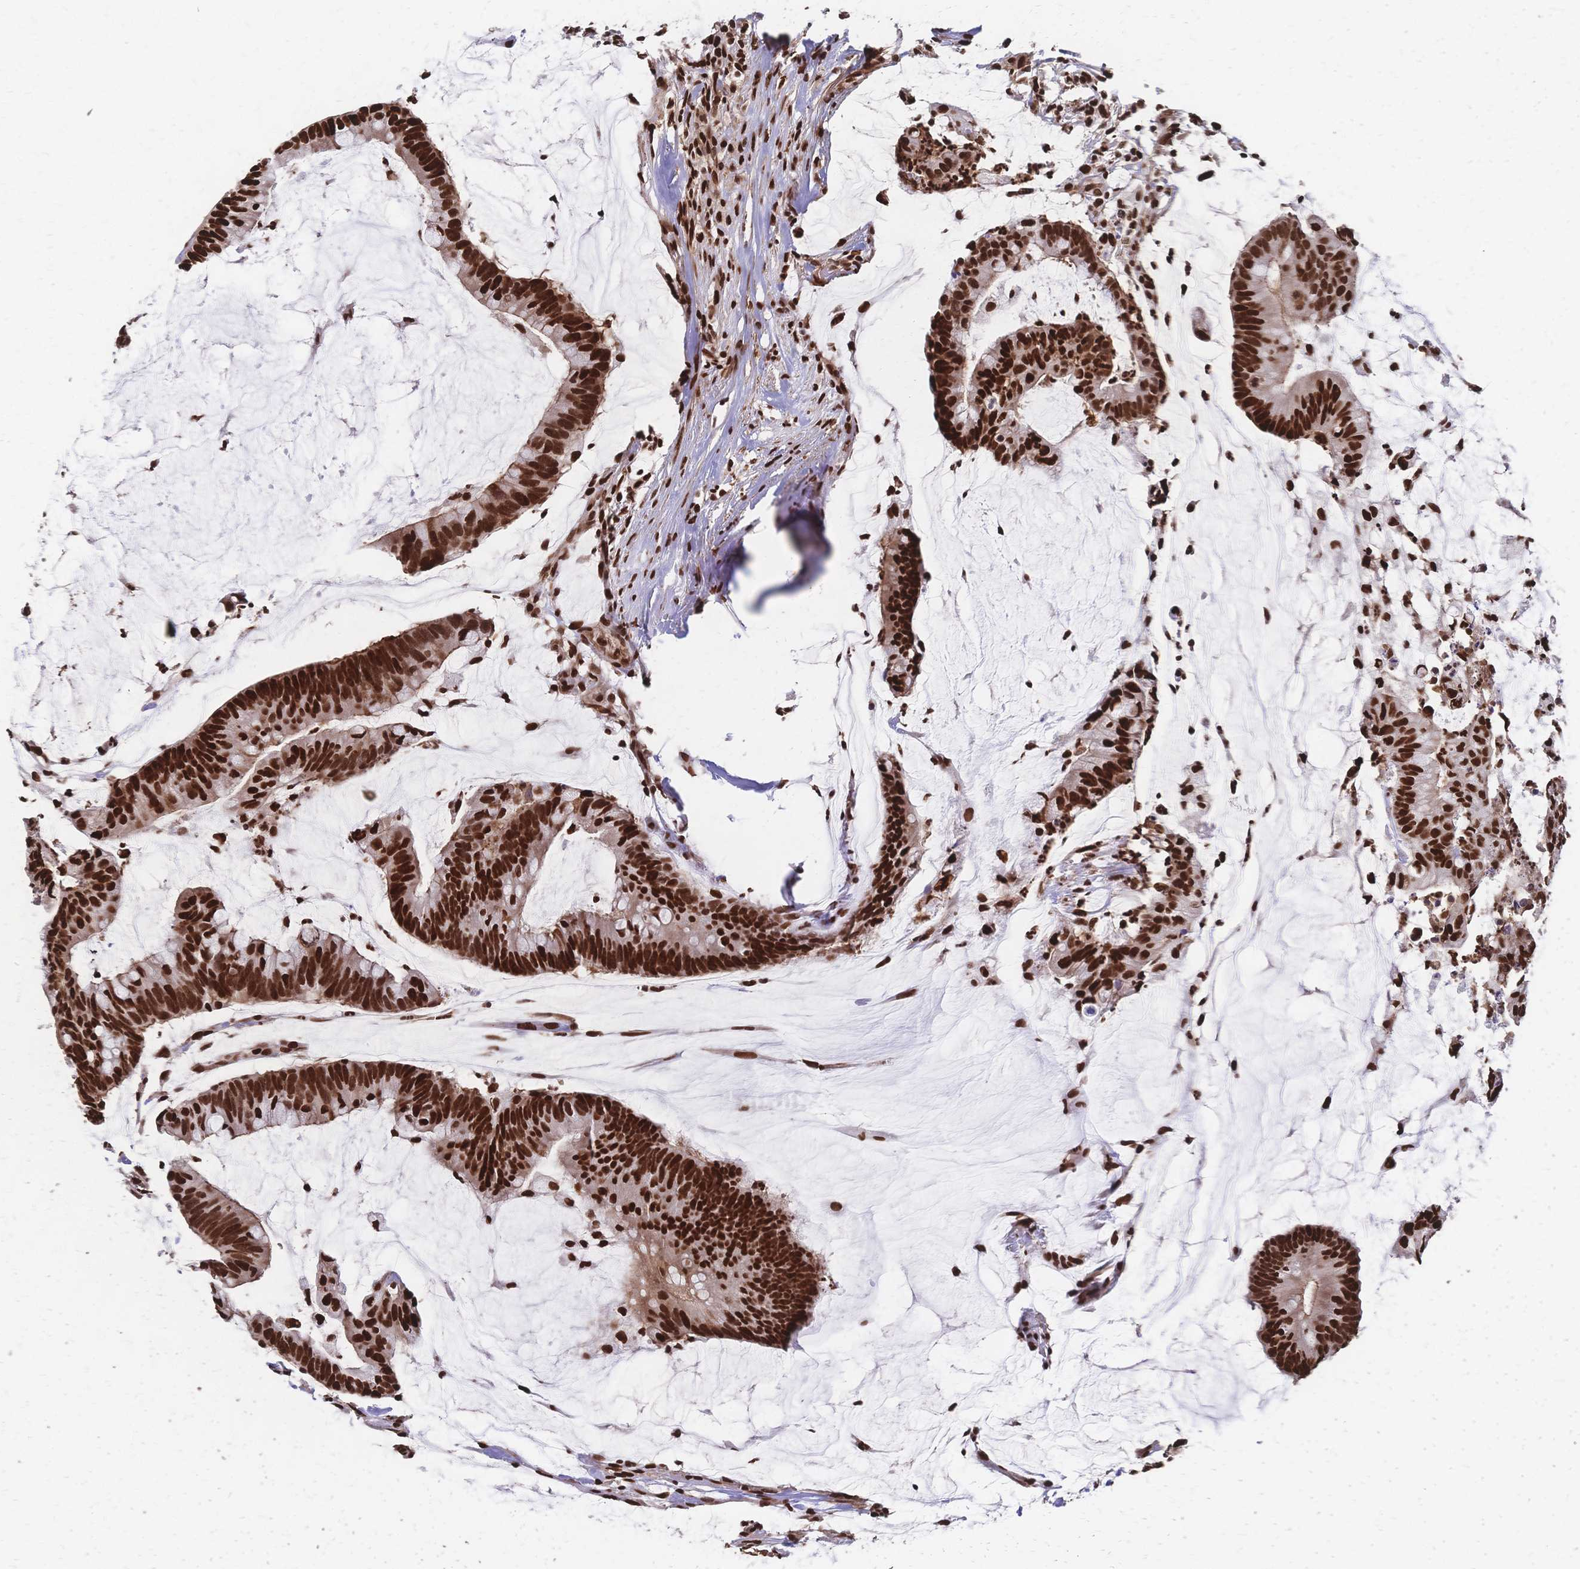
{"staining": {"intensity": "strong", "quantity": ">75%", "location": "nuclear"}, "tissue": "colorectal cancer", "cell_type": "Tumor cells", "image_type": "cancer", "snomed": [{"axis": "morphology", "description": "Adenocarcinoma, NOS"}, {"axis": "topography", "description": "Colon"}], "caption": "This image shows immunohistochemistry (IHC) staining of colorectal cancer, with high strong nuclear staining in approximately >75% of tumor cells.", "gene": "HDGF", "patient": {"sex": "male", "age": 62}}